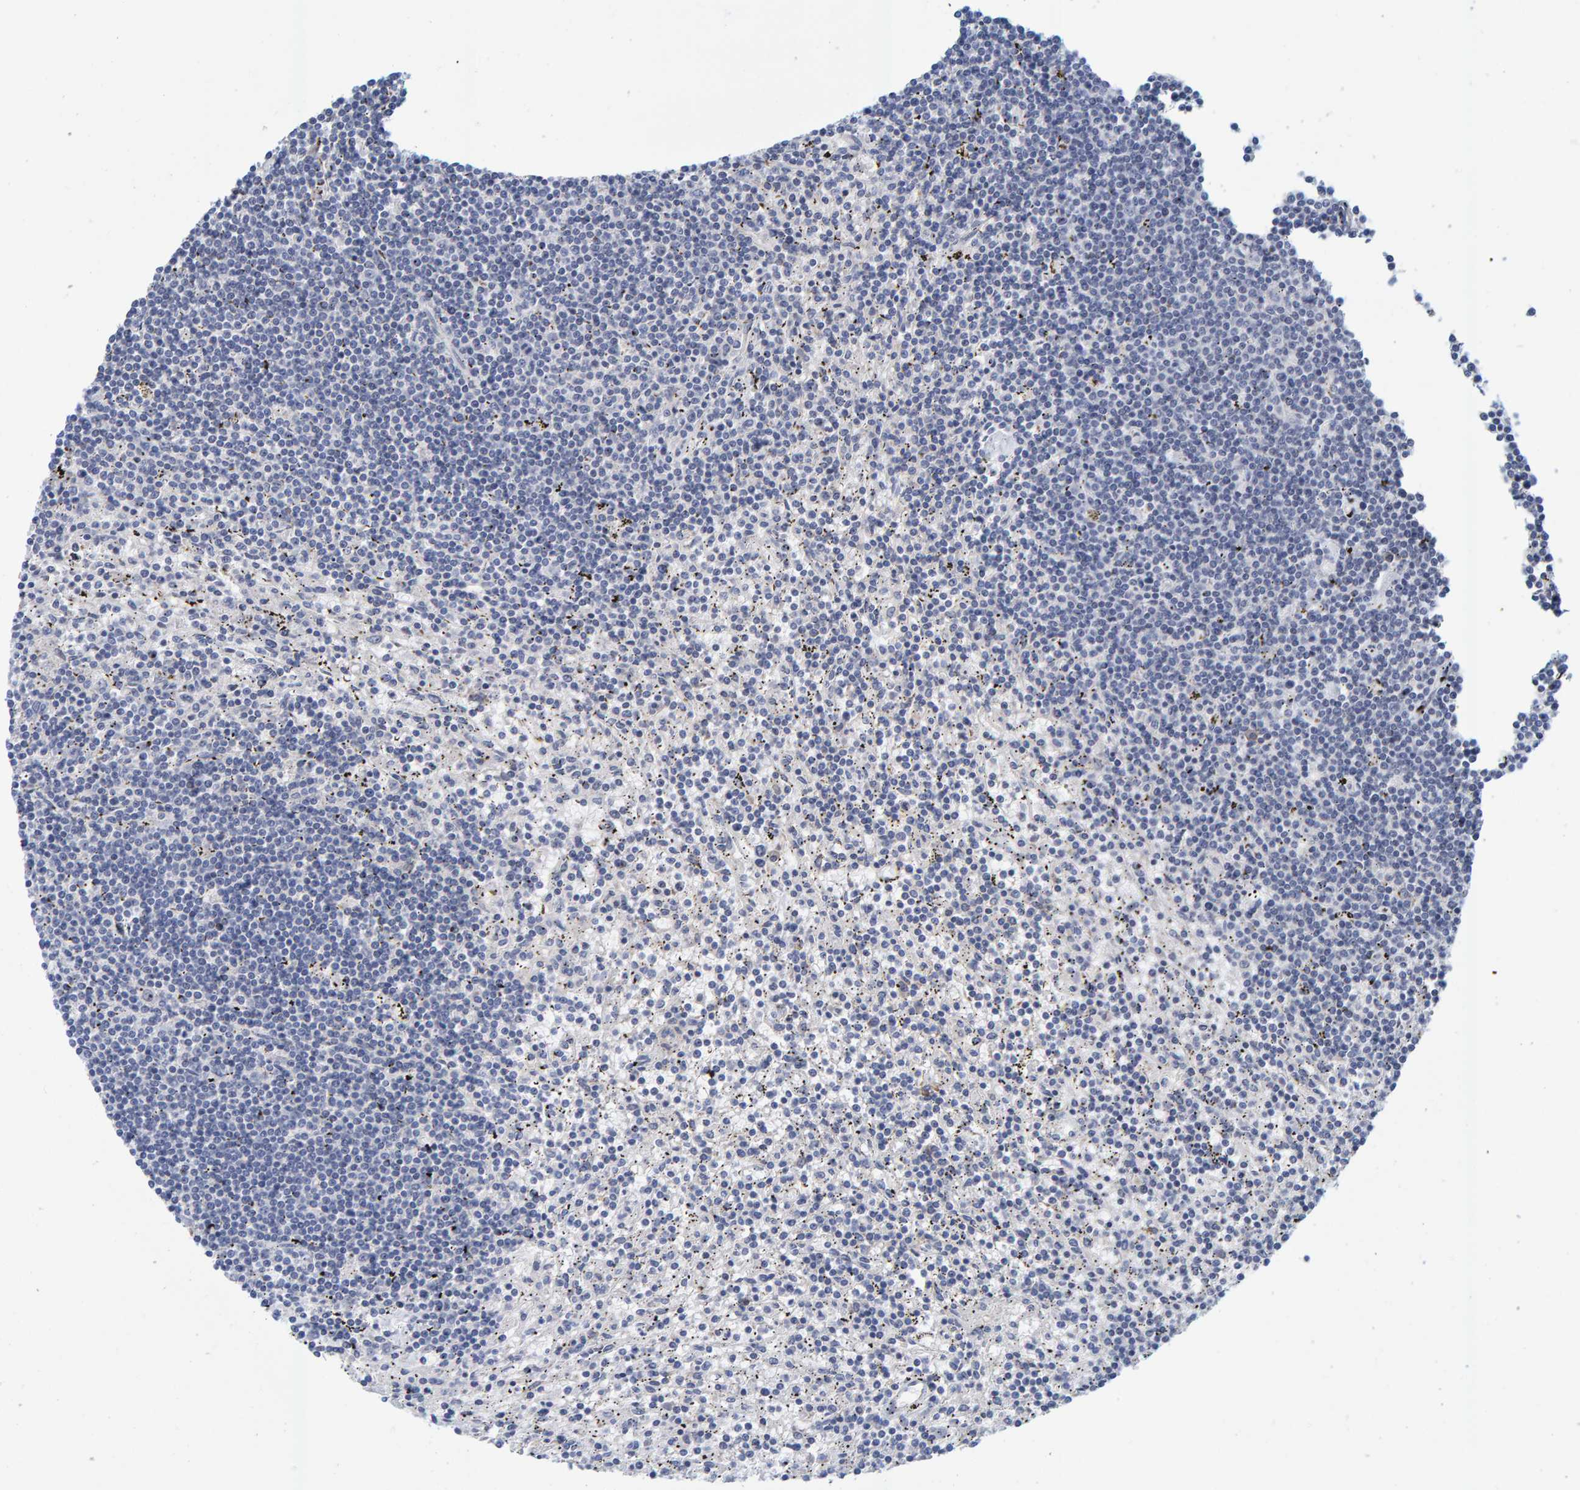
{"staining": {"intensity": "negative", "quantity": "none", "location": "none"}, "tissue": "lymphoma", "cell_type": "Tumor cells", "image_type": "cancer", "snomed": [{"axis": "morphology", "description": "Malignant lymphoma, non-Hodgkin's type, Low grade"}, {"axis": "topography", "description": "Spleen"}], "caption": "Lymphoma was stained to show a protein in brown. There is no significant expression in tumor cells.", "gene": "ZNF77", "patient": {"sex": "male", "age": 76}}